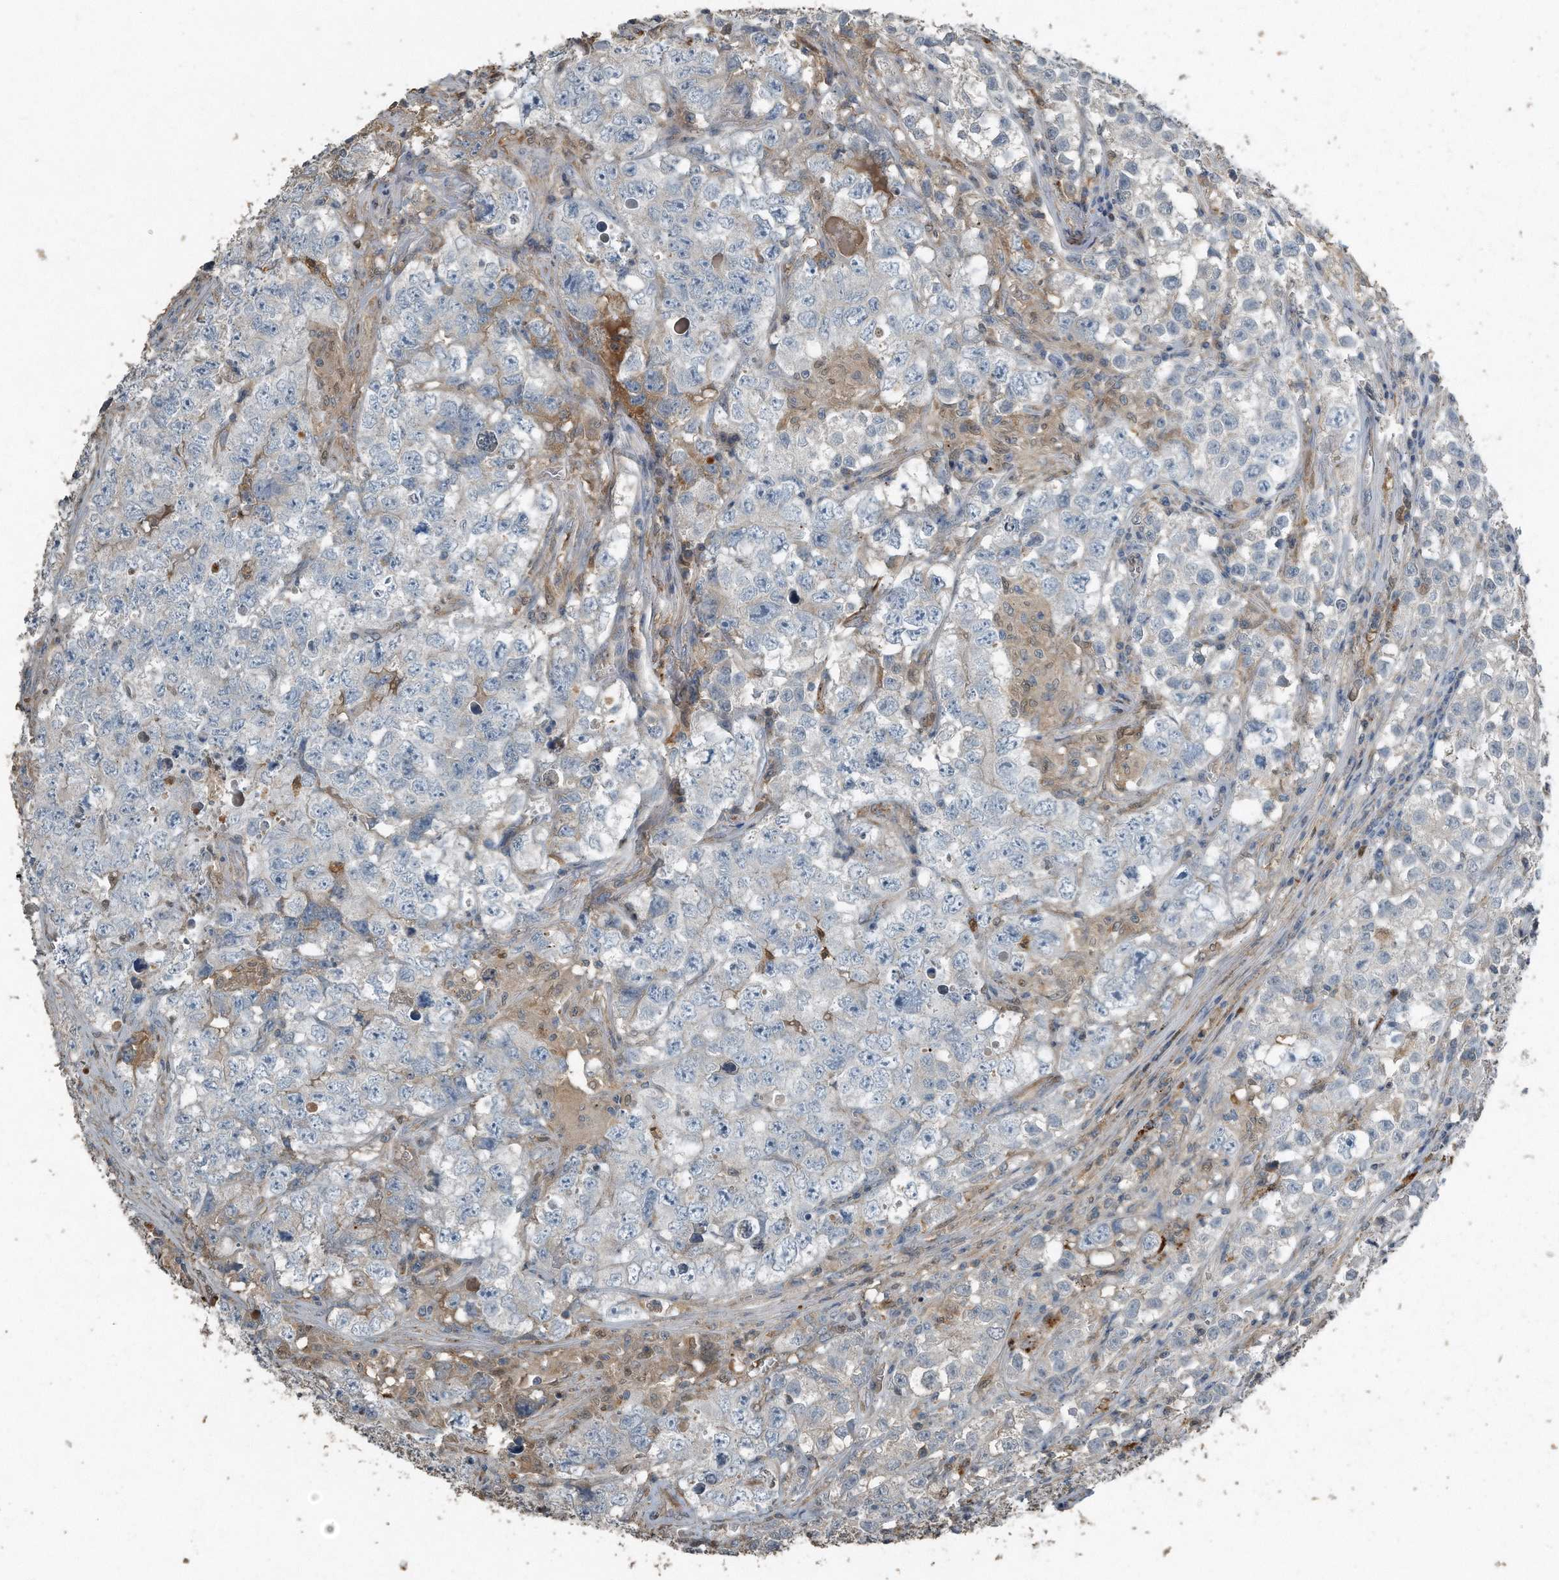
{"staining": {"intensity": "negative", "quantity": "none", "location": "none"}, "tissue": "testis cancer", "cell_type": "Tumor cells", "image_type": "cancer", "snomed": [{"axis": "morphology", "description": "Seminoma, NOS"}, {"axis": "morphology", "description": "Carcinoma, Embryonal, NOS"}, {"axis": "topography", "description": "Testis"}], "caption": "Immunohistochemistry histopathology image of neoplastic tissue: human testis cancer (seminoma) stained with DAB (3,3'-diaminobenzidine) exhibits no significant protein expression in tumor cells.", "gene": "C9", "patient": {"sex": "male", "age": 43}}